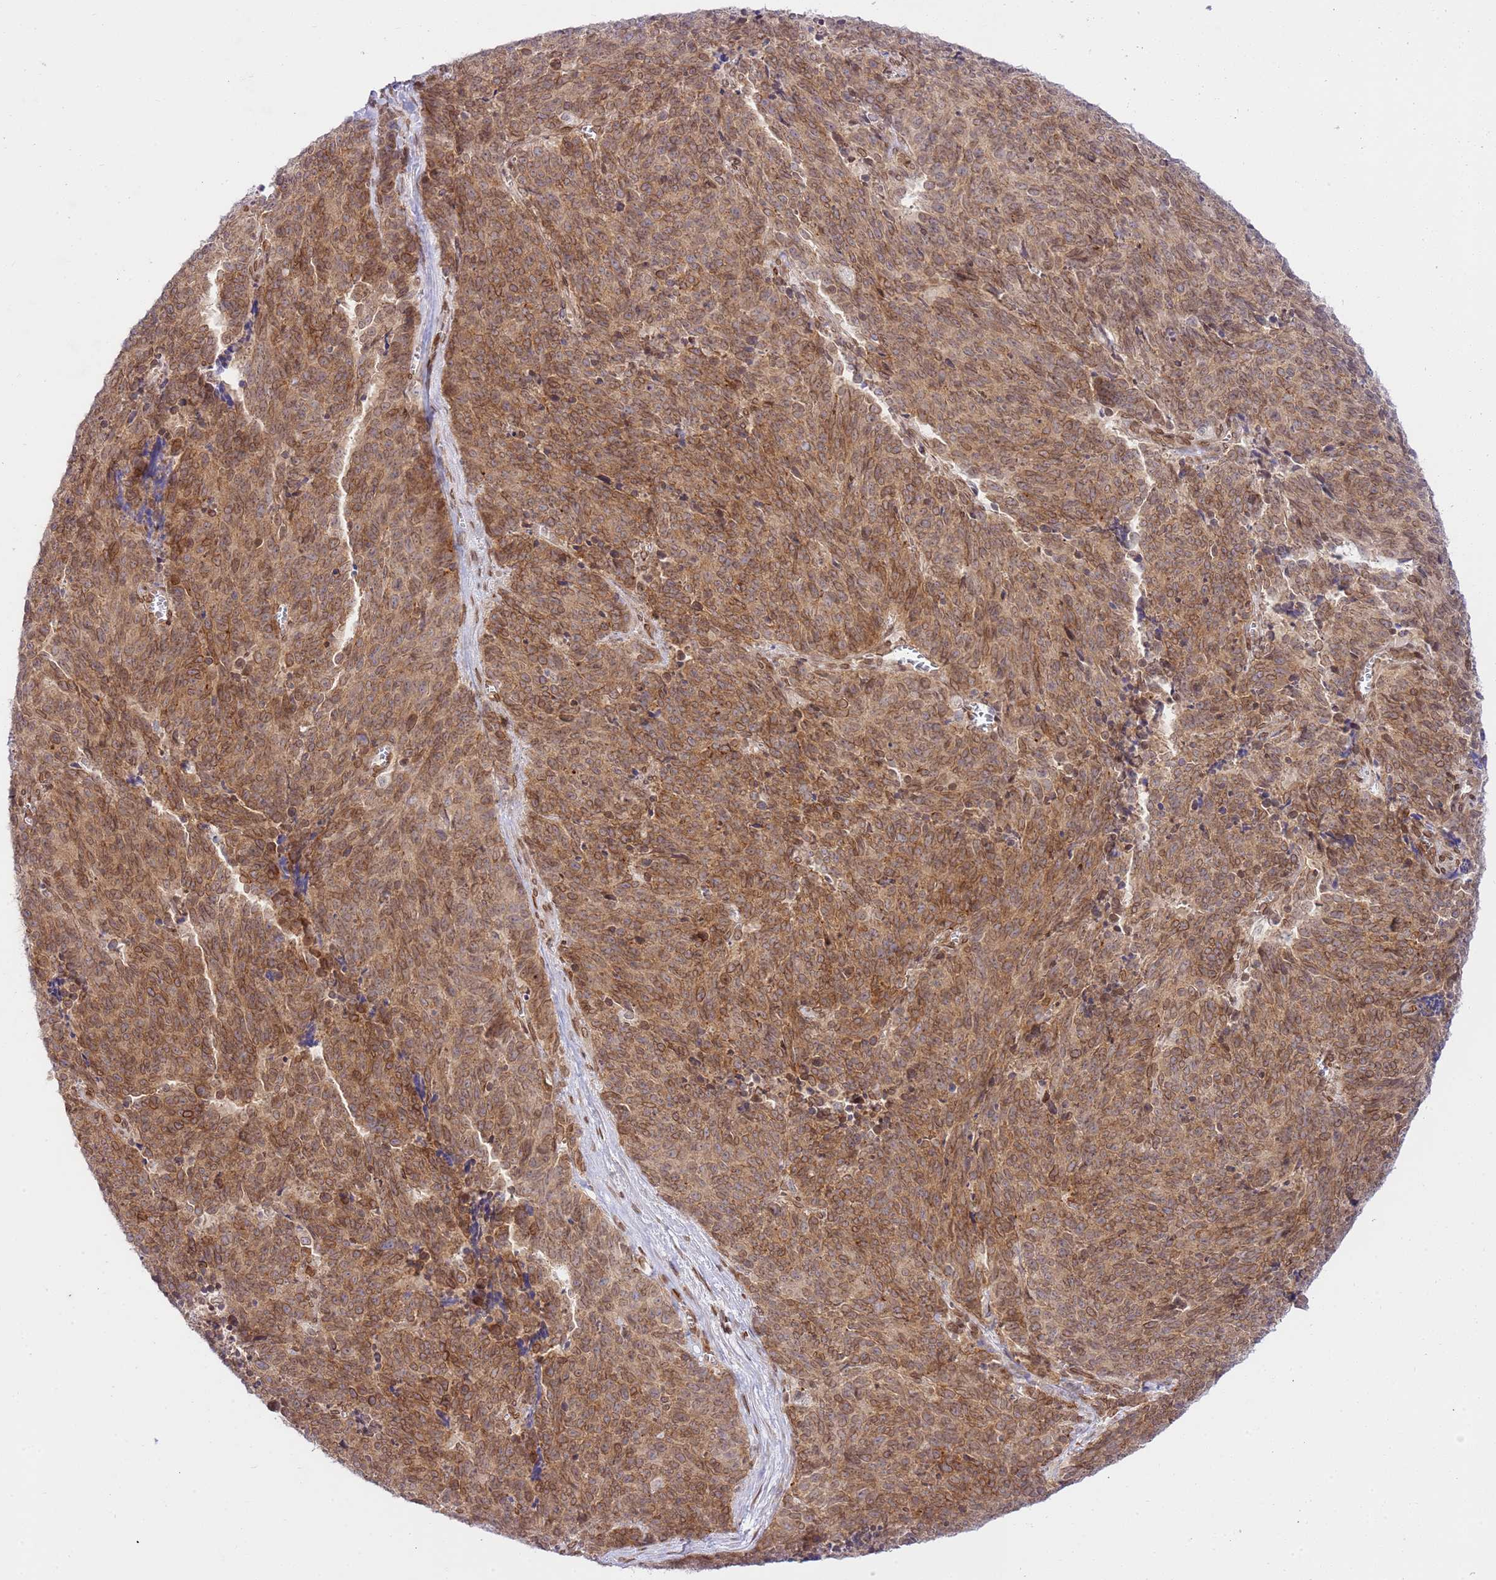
{"staining": {"intensity": "moderate", "quantity": ">75%", "location": "cytoplasmic/membranous"}, "tissue": "cervical cancer", "cell_type": "Tumor cells", "image_type": "cancer", "snomed": [{"axis": "morphology", "description": "Squamous cell carcinoma, NOS"}, {"axis": "topography", "description": "Cervix"}], "caption": "Brown immunohistochemical staining in human cervical cancer (squamous cell carcinoma) reveals moderate cytoplasmic/membranous staining in about >75% of tumor cells.", "gene": "TRIM37", "patient": {"sex": "female", "age": 29}}